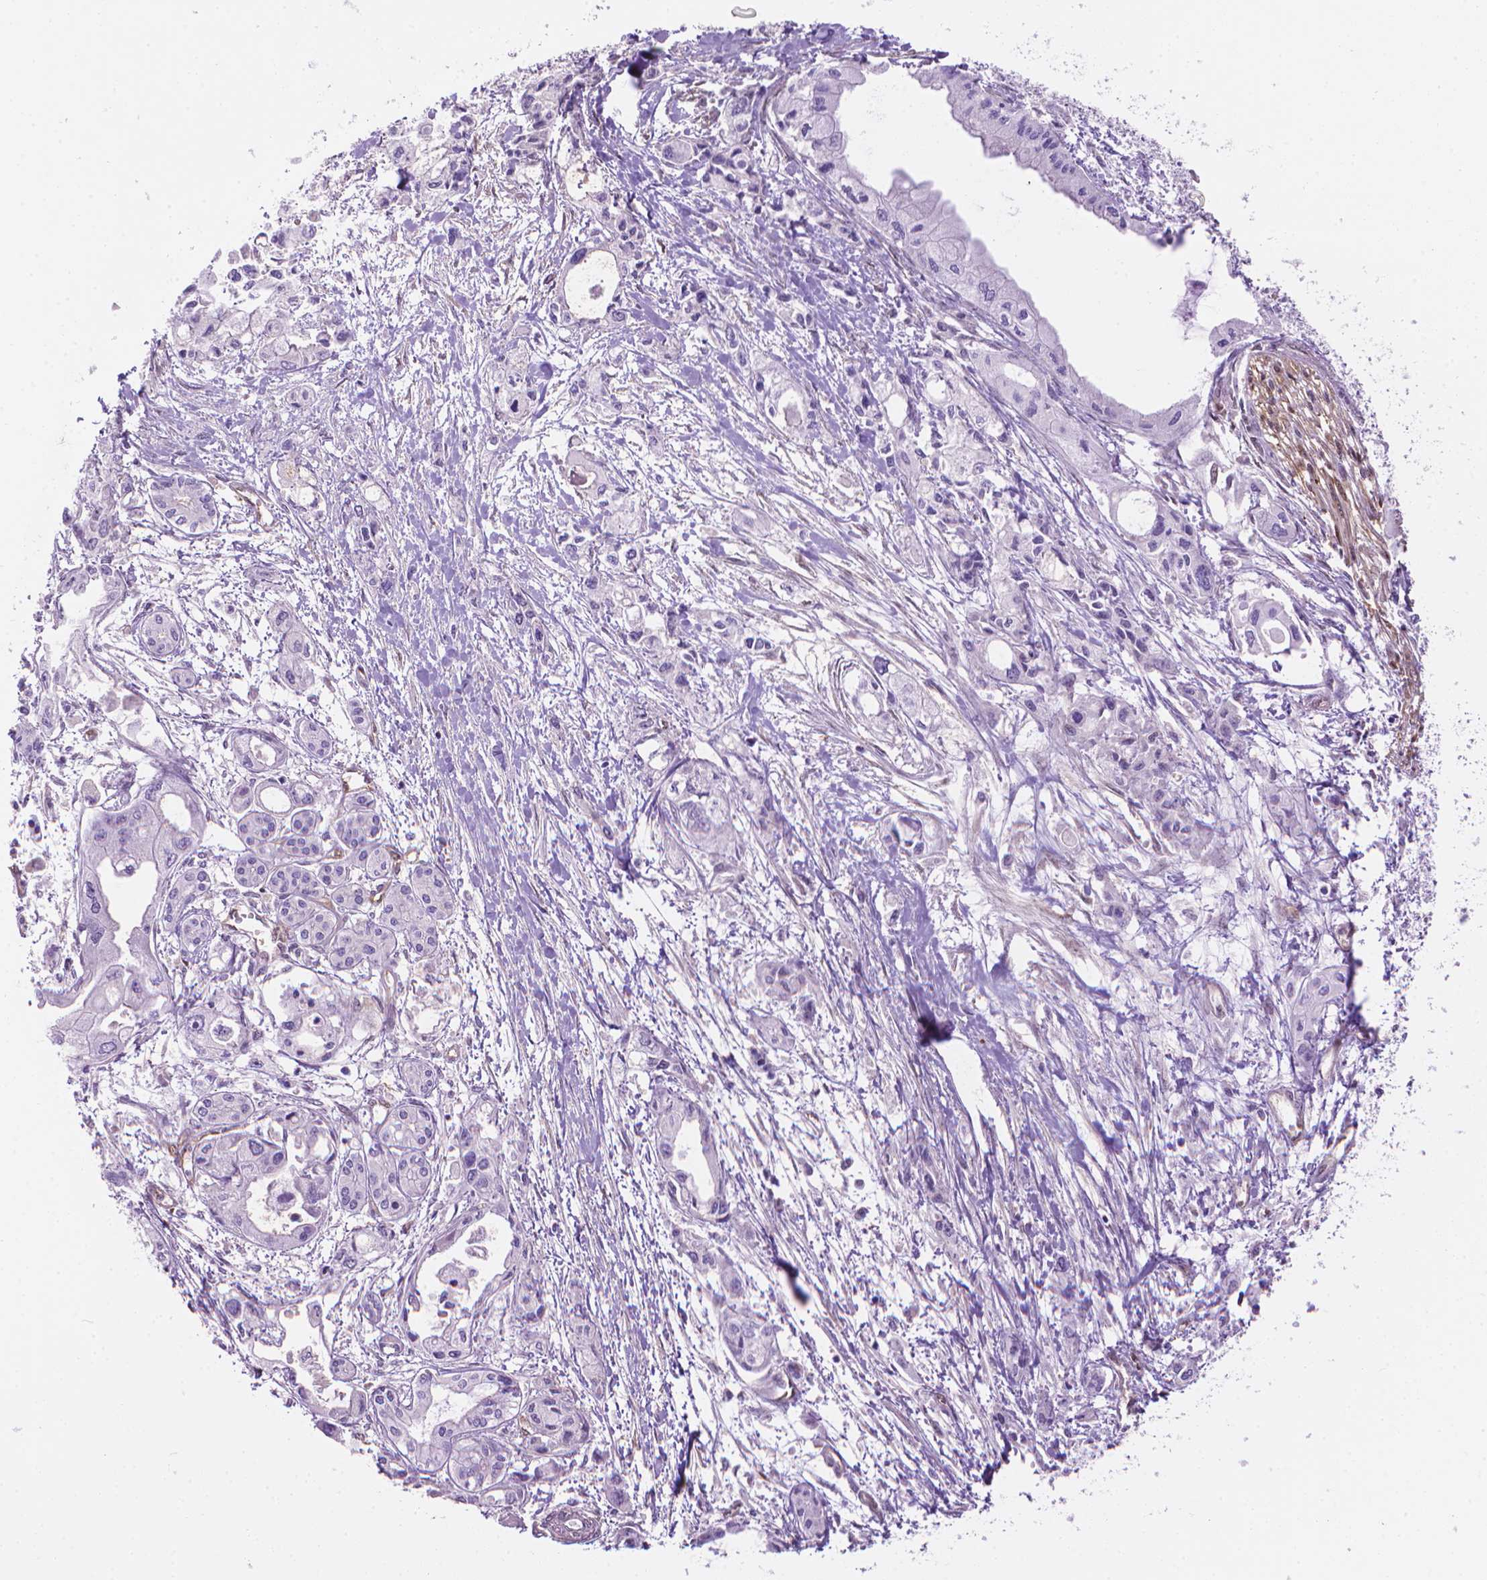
{"staining": {"intensity": "negative", "quantity": "none", "location": "none"}, "tissue": "pancreatic cancer", "cell_type": "Tumor cells", "image_type": "cancer", "snomed": [{"axis": "morphology", "description": "Adenocarcinoma, NOS"}, {"axis": "topography", "description": "Pancreas"}], "caption": "Human pancreatic adenocarcinoma stained for a protein using immunohistochemistry shows no expression in tumor cells.", "gene": "CLIC4", "patient": {"sex": "female", "age": 61}}